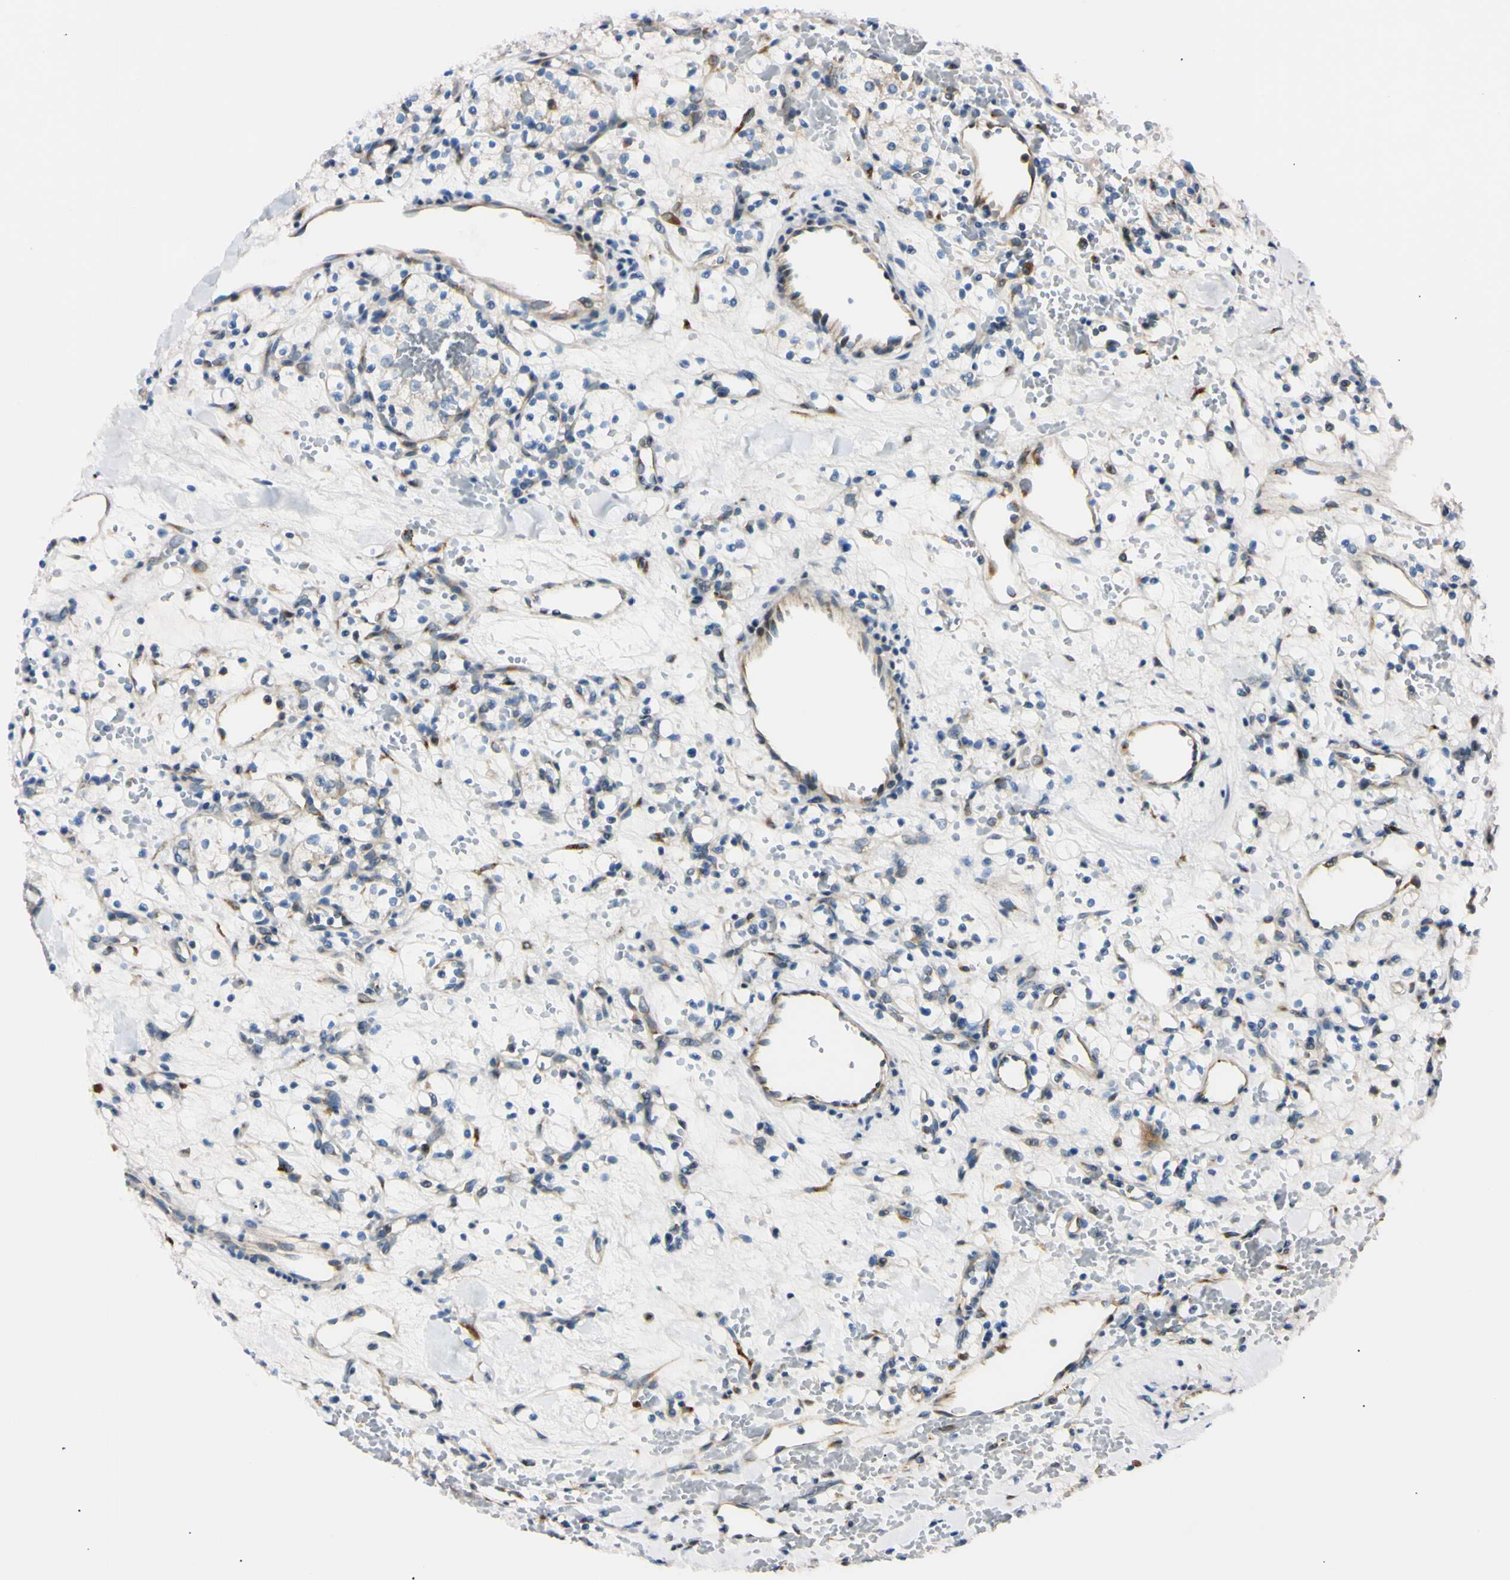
{"staining": {"intensity": "negative", "quantity": "none", "location": "none"}, "tissue": "renal cancer", "cell_type": "Tumor cells", "image_type": "cancer", "snomed": [{"axis": "morphology", "description": "Adenocarcinoma, NOS"}, {"axis": "topography", "description": "Kidney"}], "caption": "A histopathology image of renal adenocarcinoma stained for a protein exhibits no brown staining in tumor cells.", "gene": "IER3IP1", "patient": {"sex": "female", "age": 60}}